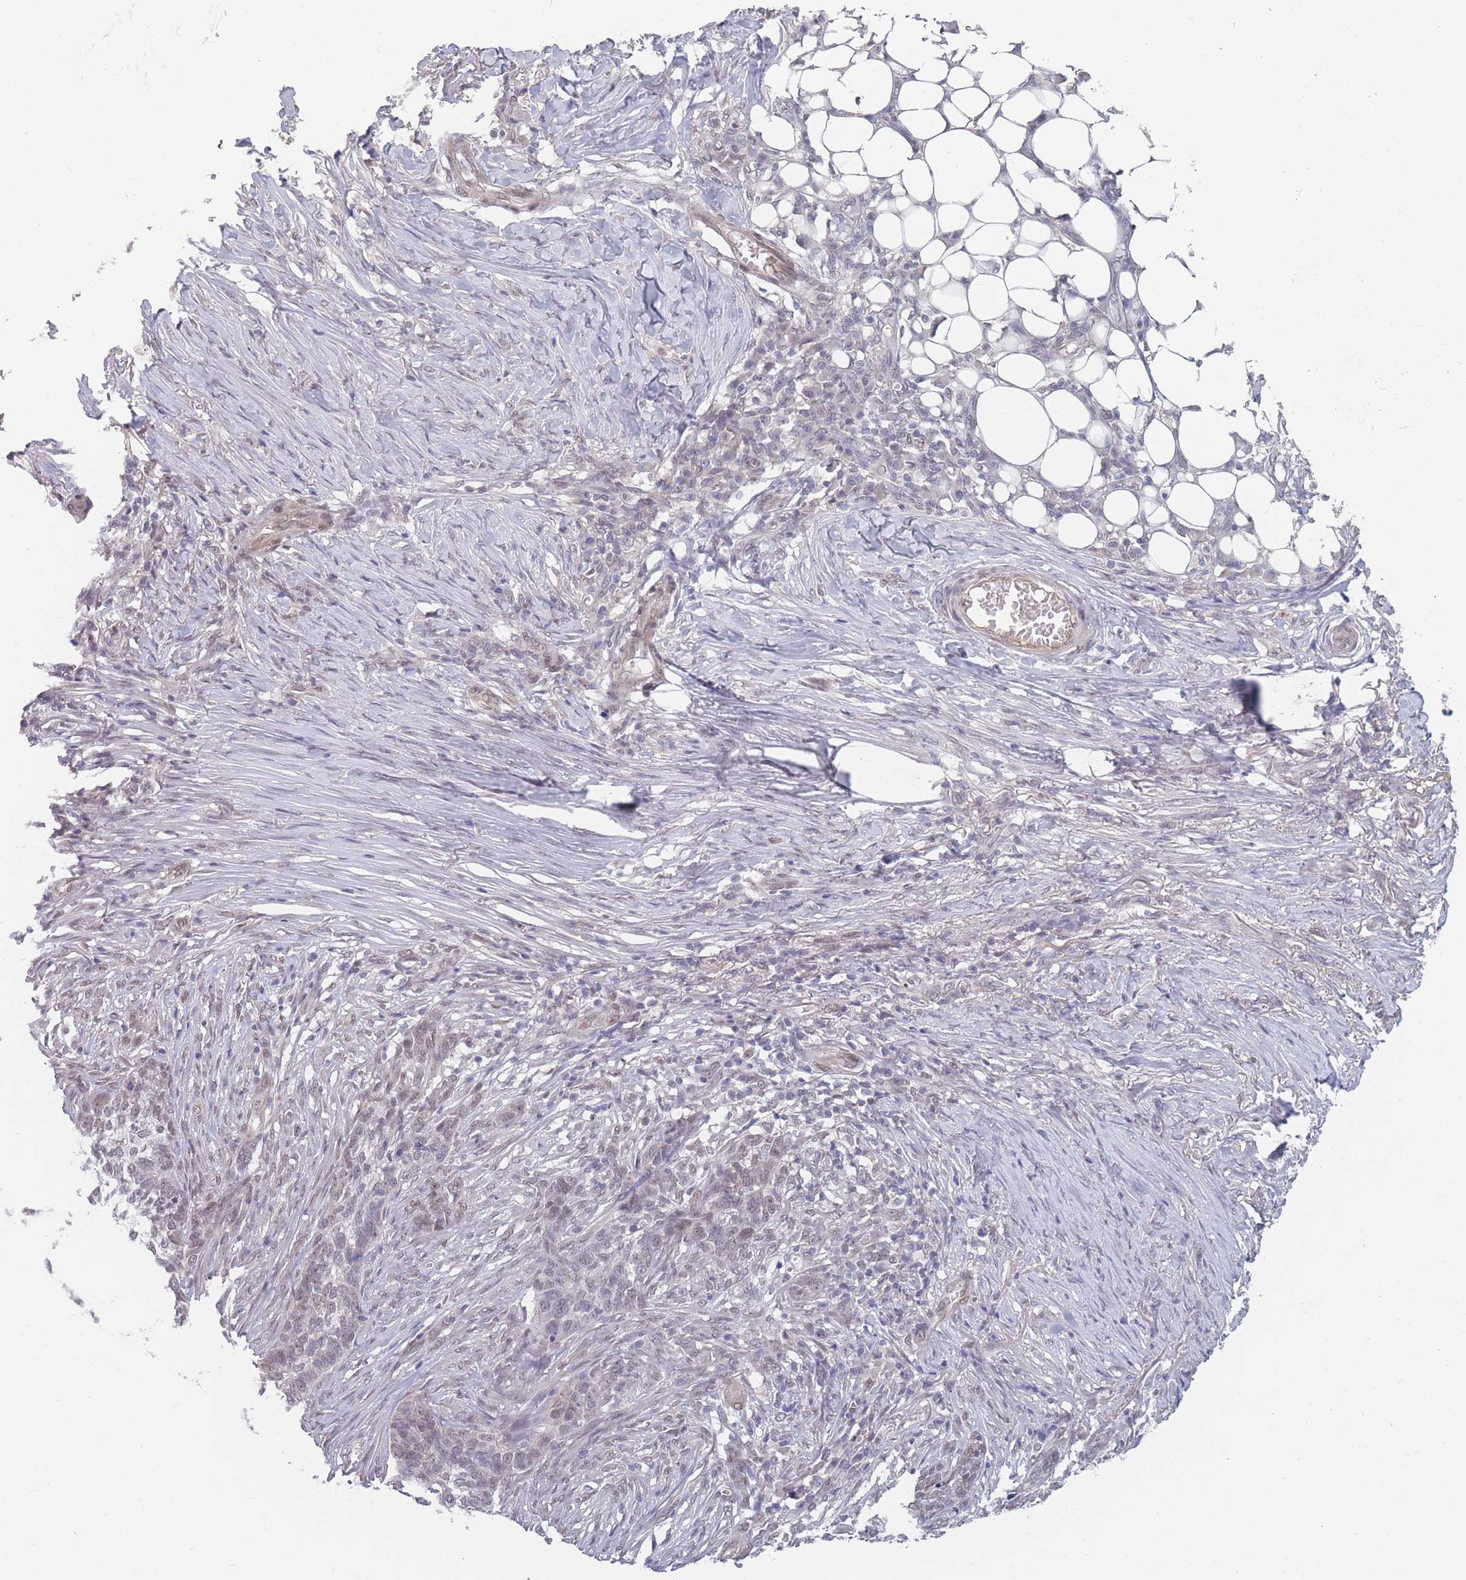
{"staining": {"intensity": "weak", "quantity": "<25%", "location": "nuclear"}, "tissue": "skin cancer", "cell_type": "Tumor cells", "image_type": "cancer", "snomed": [{"axis": "morphology", "description": "Basal cell carcinoma"}, {"axis": "topography", "description": "Skin"}], "caption": "High power microscopy micrograph of an immunohistochemistry (IHC) photomicrograph of skin cancer (basal cell carcinoma), revealing no significant expression in tumor cells.", "gene": "ANKRD10", "patient": {"sex": "male", "age": 85}}